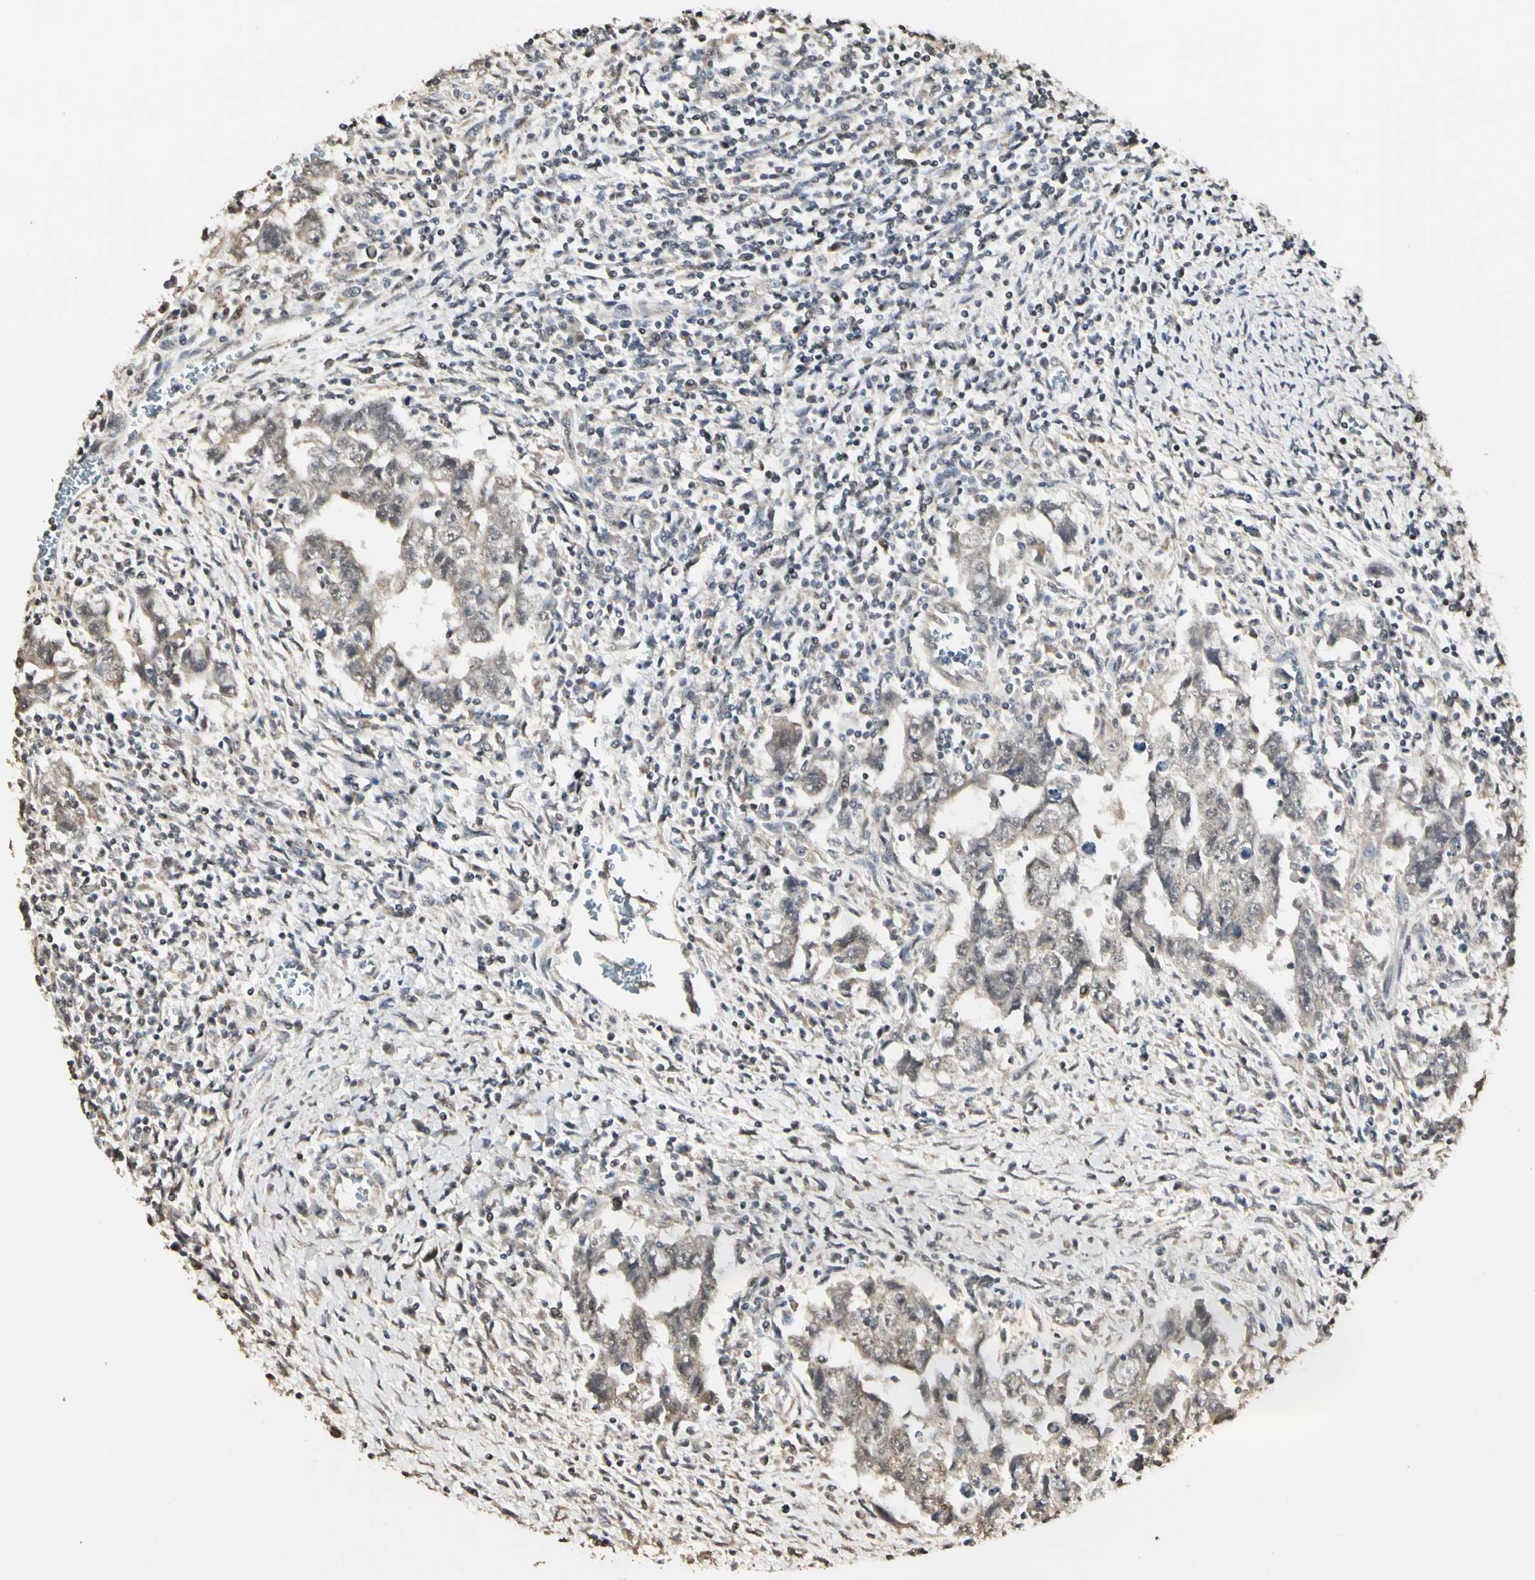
{"staining": {"intensity": "weak", "quantity": ">75%", "location": "cytoplasmic/membranous"}, "tissue": "testis cancer", "cell_type": "Tumor cells", "image_type": "cancer", "snomed": [{"axis": "morphology", "description": "Carcinoma, Embryonal, NOS"}, {"axis": "topography", "description": "Testis"}], "caption": "Protein staining of embryonal carcinoma (testis) tissue demonstrates weak cytoplasmic/membranous staining in approximately >75% of tumor cells. Nuclei are stained in blue.", "gene": "TAOK1", "patient": {"sex": "male", "age": 28}}